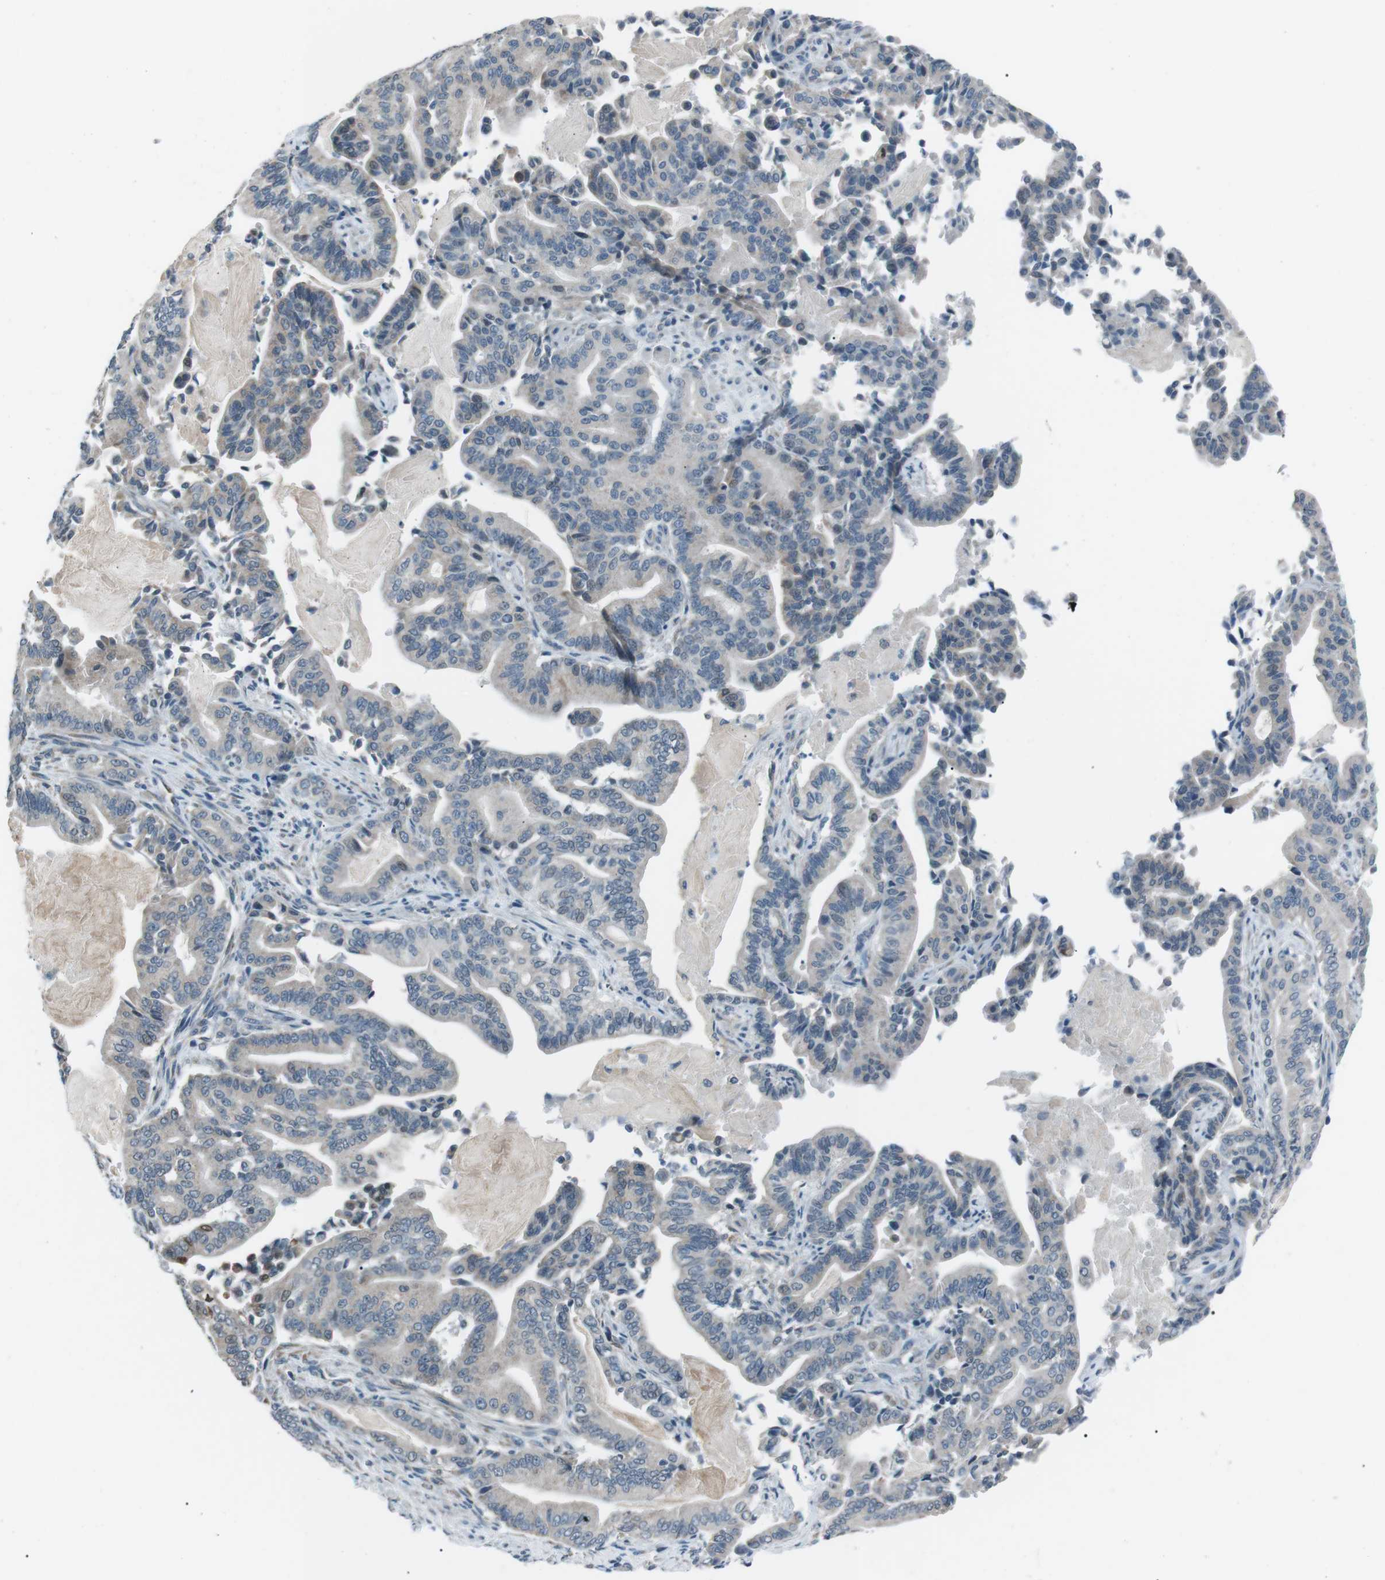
{"staining": {"intensity": "weak", "quantity": "25%-75%", "location": "cytoplasmic/membranous"}, "tissue": "pancreatic cancer", "cell_type": "Tumor cells", "image_type": "cancer", "snomed": [{"axis": "morphology", "description": "Normal tissue, NOS"}, {"axis": "morphology", "description": "Adenocarcinoma, NOS"}, {"axis": "topography", "description": "Pancreas"}], "caption": "The immunohistochemical stain labels weak cytoplasmic/membranous staining in tumor cells of adenocarcinoma (pancreatic) tissue.", "gene": "SERPINB2", "patient": {"sex": "male", "age": 63}}